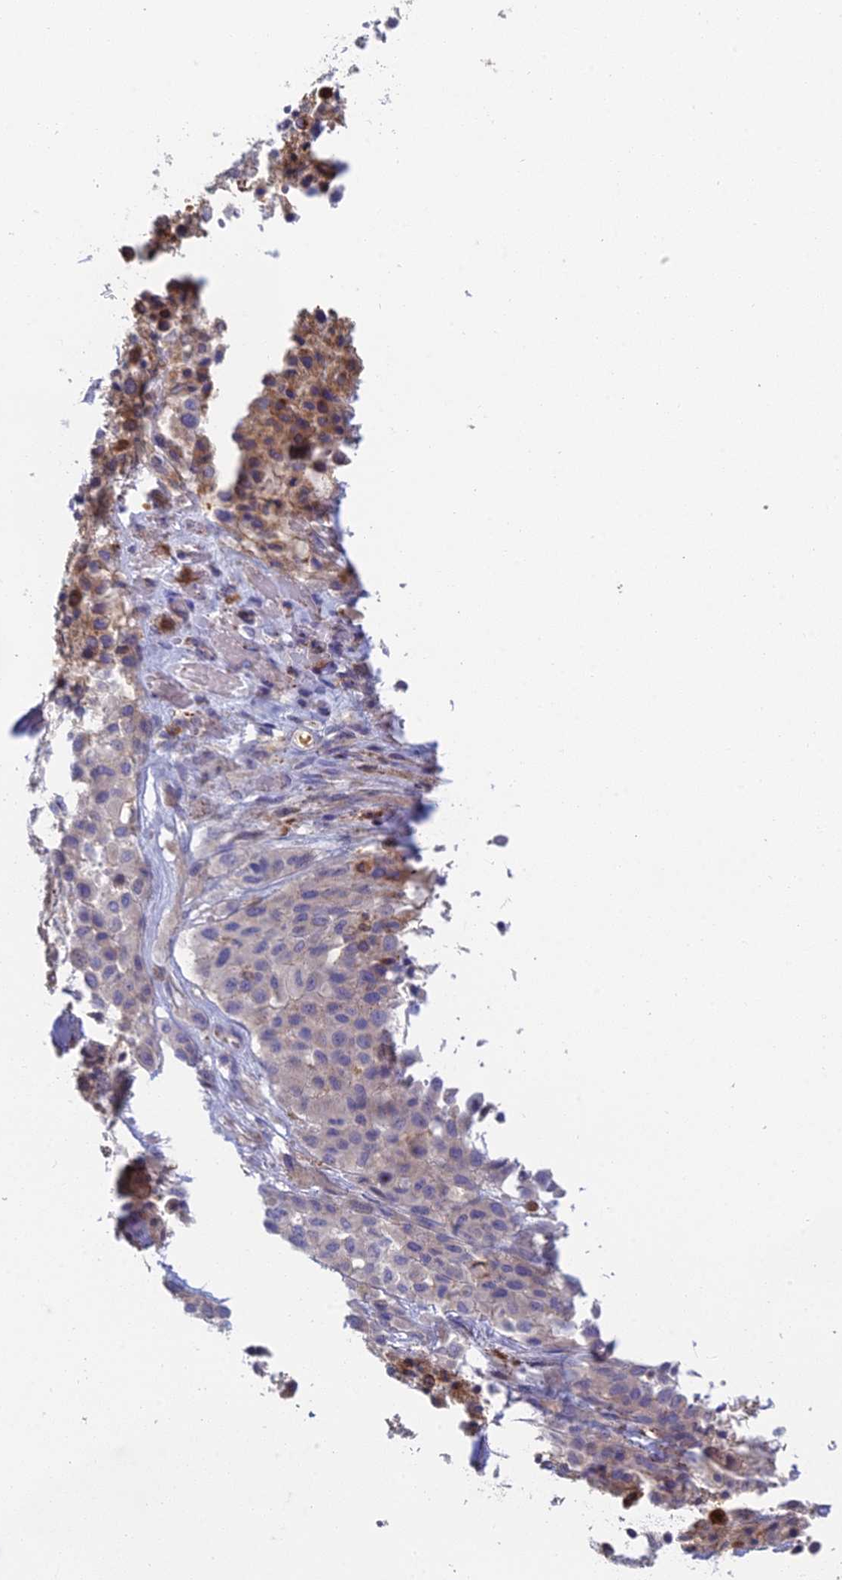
{"staining": {"intensity": "negative", "quantity": "none", "location": "none"}, "tissue": "melanoma", "cell_type": "Tumor cells", "image_type": "cancer", "snomed": [{"axis": "morphology", "description": "Malignant melanoma, Metastatic site"}, {"axis": "topography", "description": "Skin"}], "caption": "An image of human melanoma is negative for staining in tumor cells.", "gene": "IFTAP", "patient": {"sex": "female", "age": 81}}